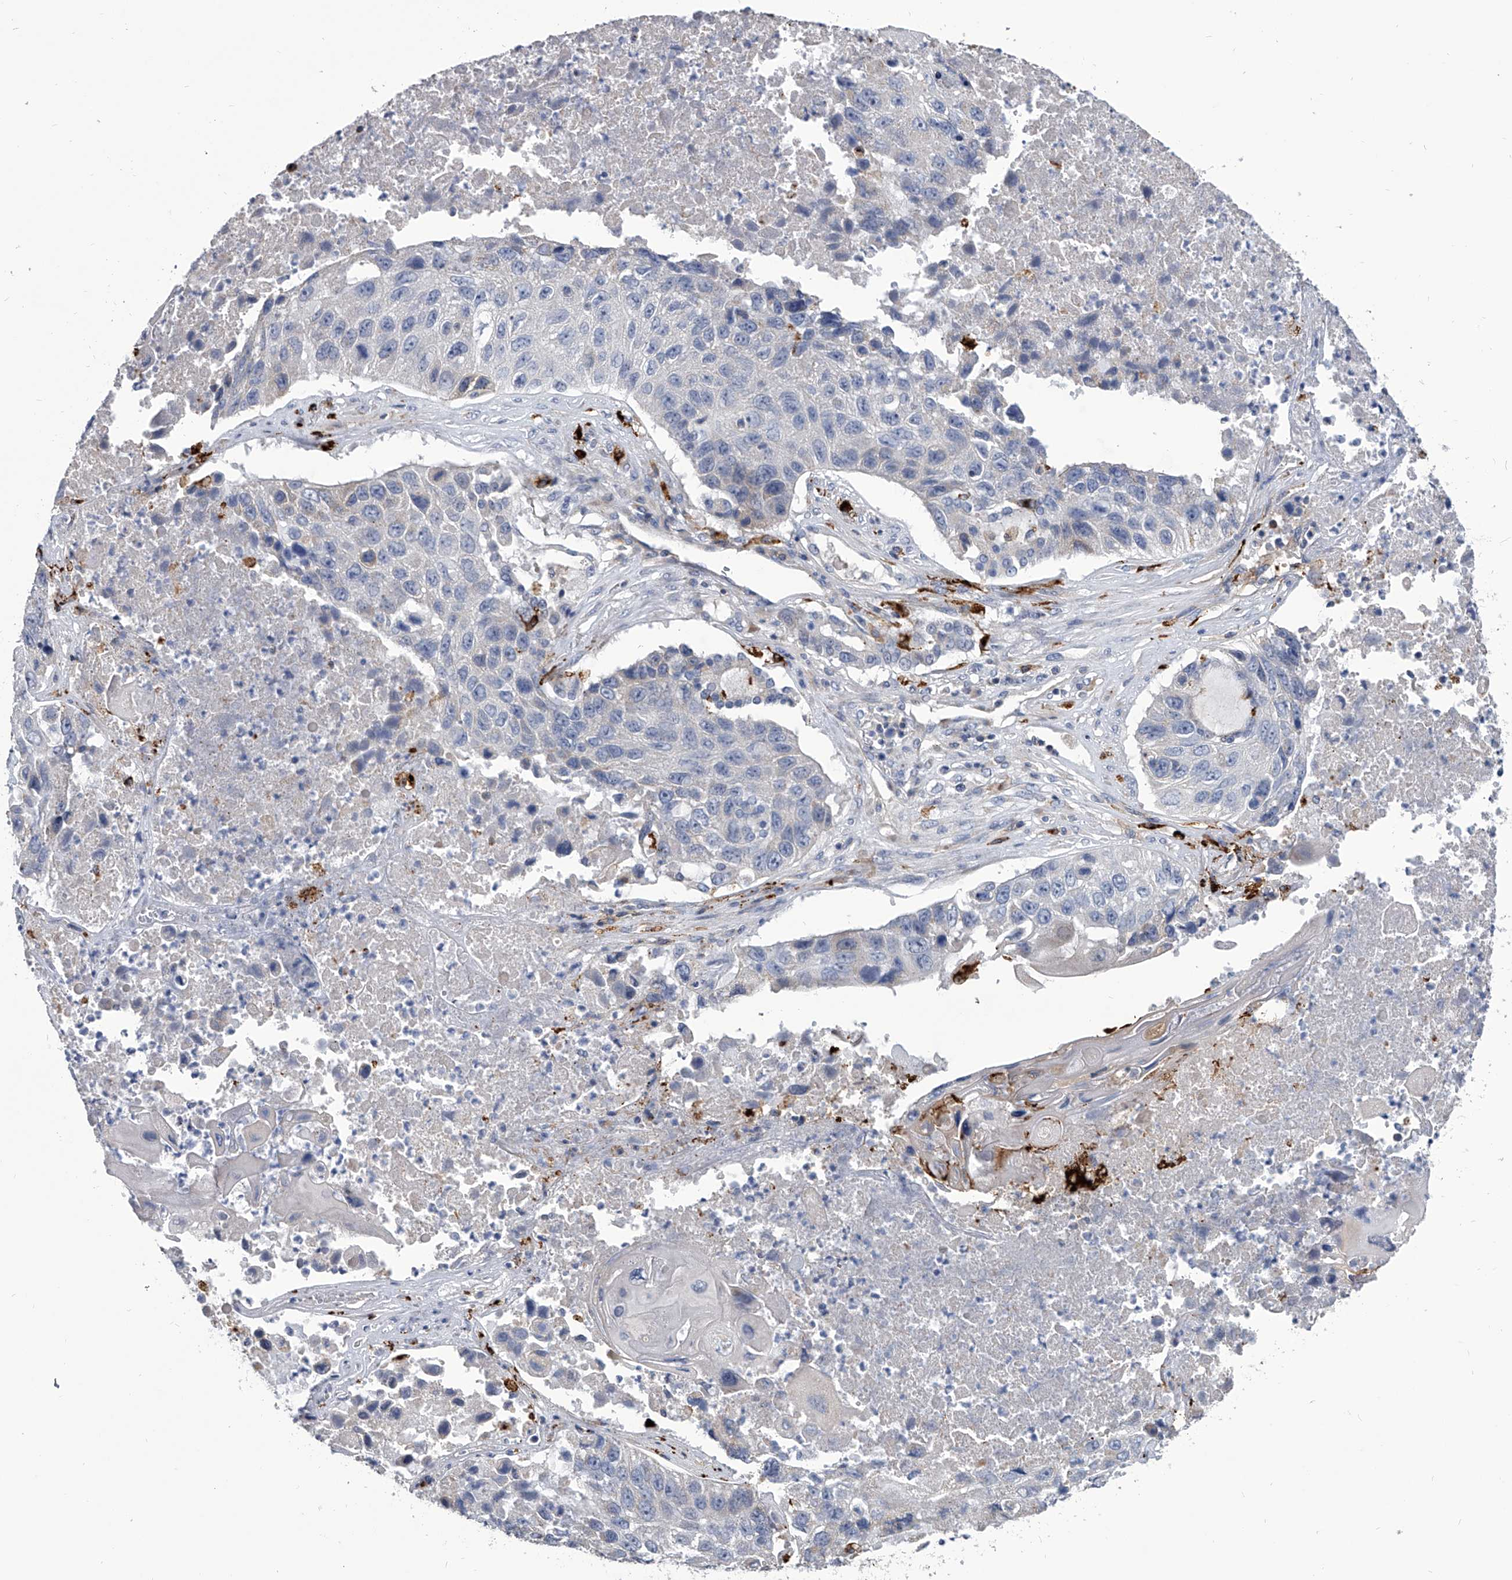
{"staining": {"intensity": "negative", "quantity": "none", "location": "none"}, "tissue": "lung cancer", "cell_type": "Tumor cells", "image_type": "cancer", "snomed": [{"axis": "morphology", "description": "Squamous cell carcinoma, NOS"}, {"axis": "topography", "description": "Lung"}], "caption": "The image exhibits no significant staining in tumor cells of lung cancer.", "gene": "SPP1", "patient": {"sex": "male", "age": 61}}